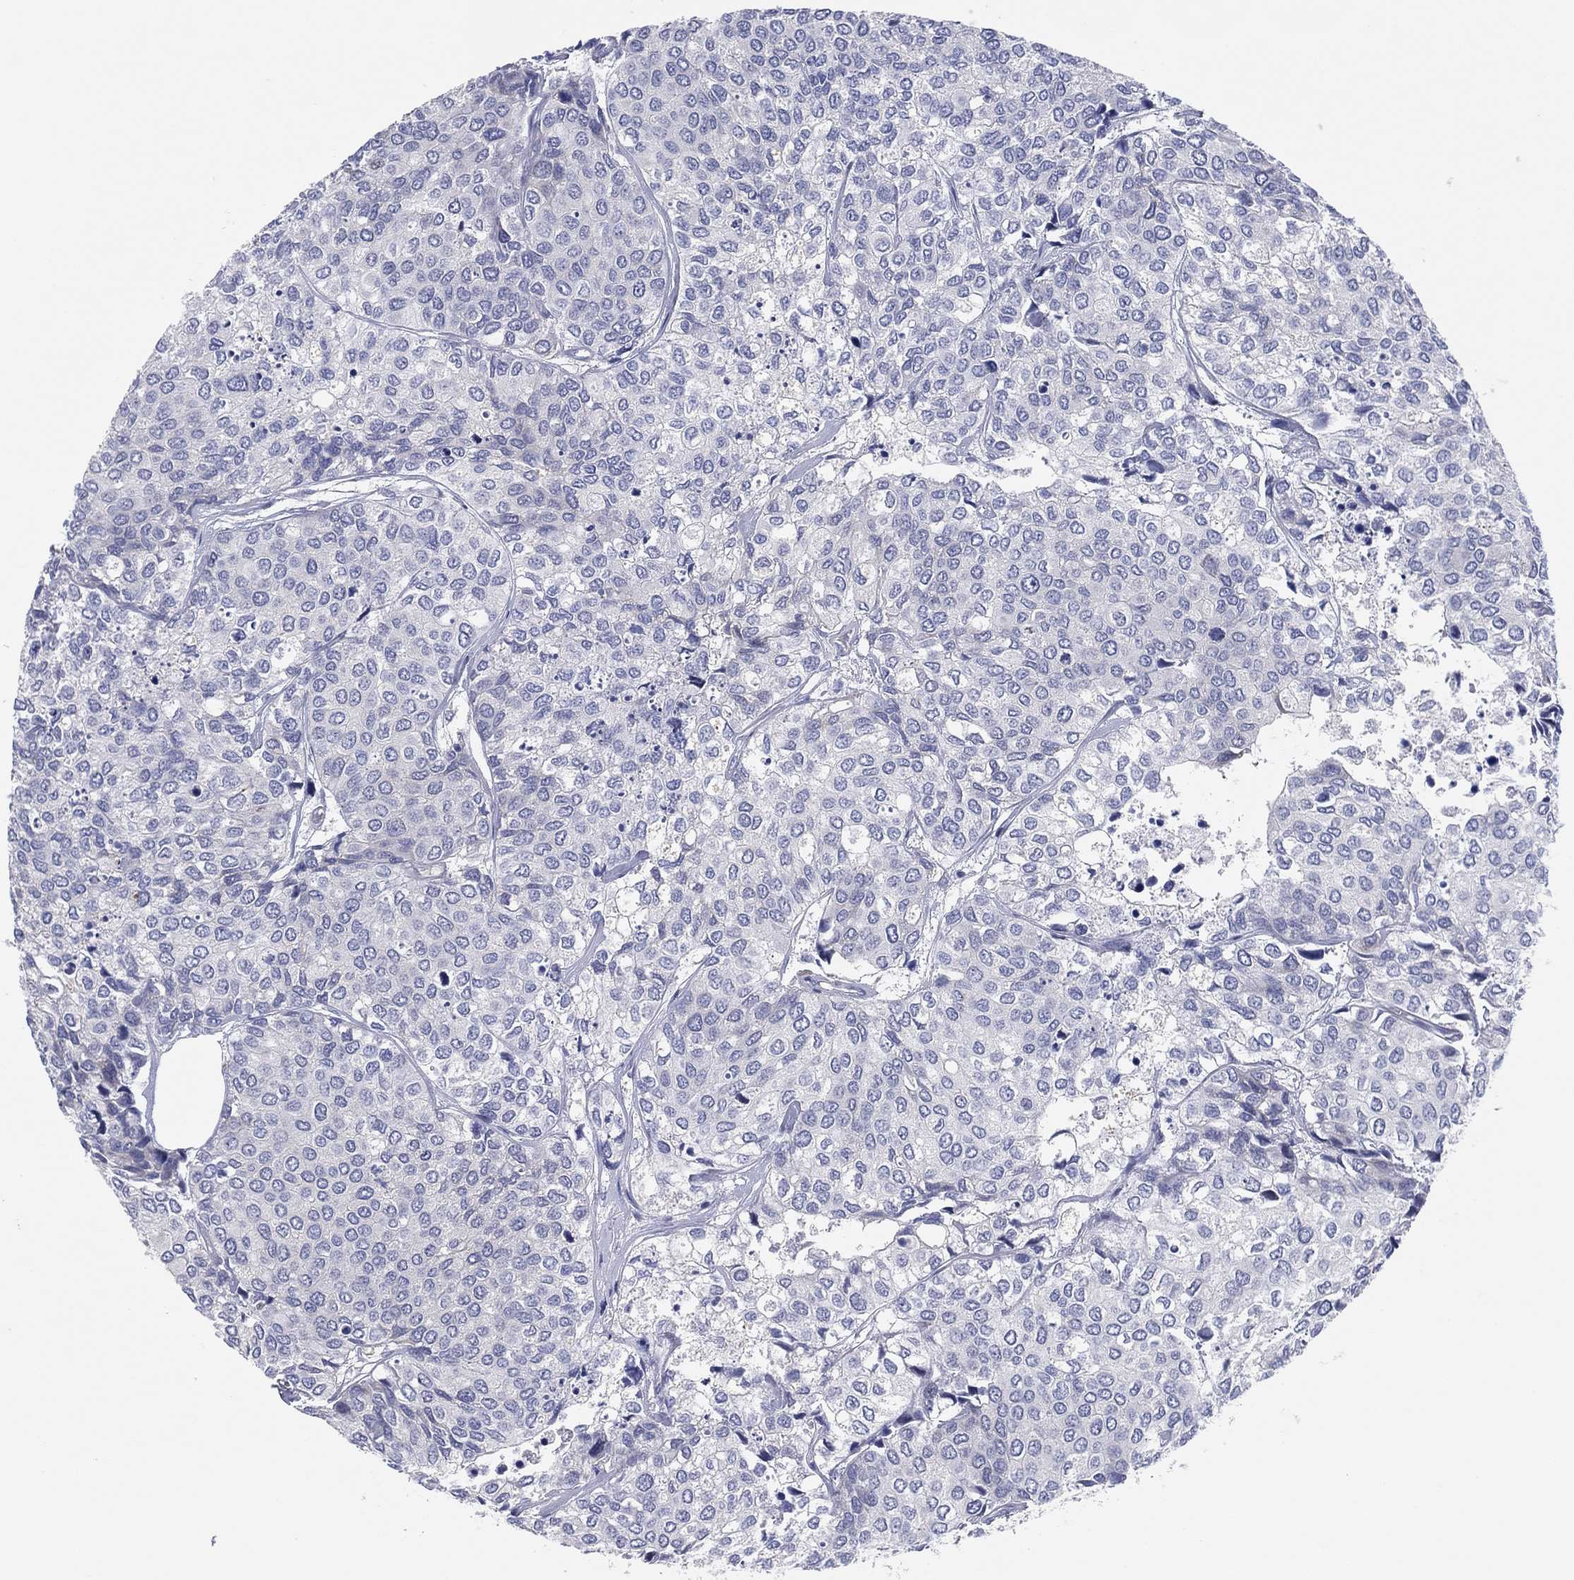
{"staining": {"intensity": "negative", "quantity": "none", "location": "none"}, "tissue": "urothelial cancer", "cell_type": "Tumor cells", "image_type": "cancer", "snomed": [{"axis": "morphology", "description": "Urothelial carcinoma, High grade"}, {"axis": "topography", "description": "Urinary bladder"}], "caption": "There is no significant positivity in tumor cells of high-grade urothelial carcinoma. (DAB (3,3'-diaminobenzidine) IHC visualized using brightfield microscopy, high magnification).", "gene": "HEATR4", "patient": {"sex": "male", "age": 73}}